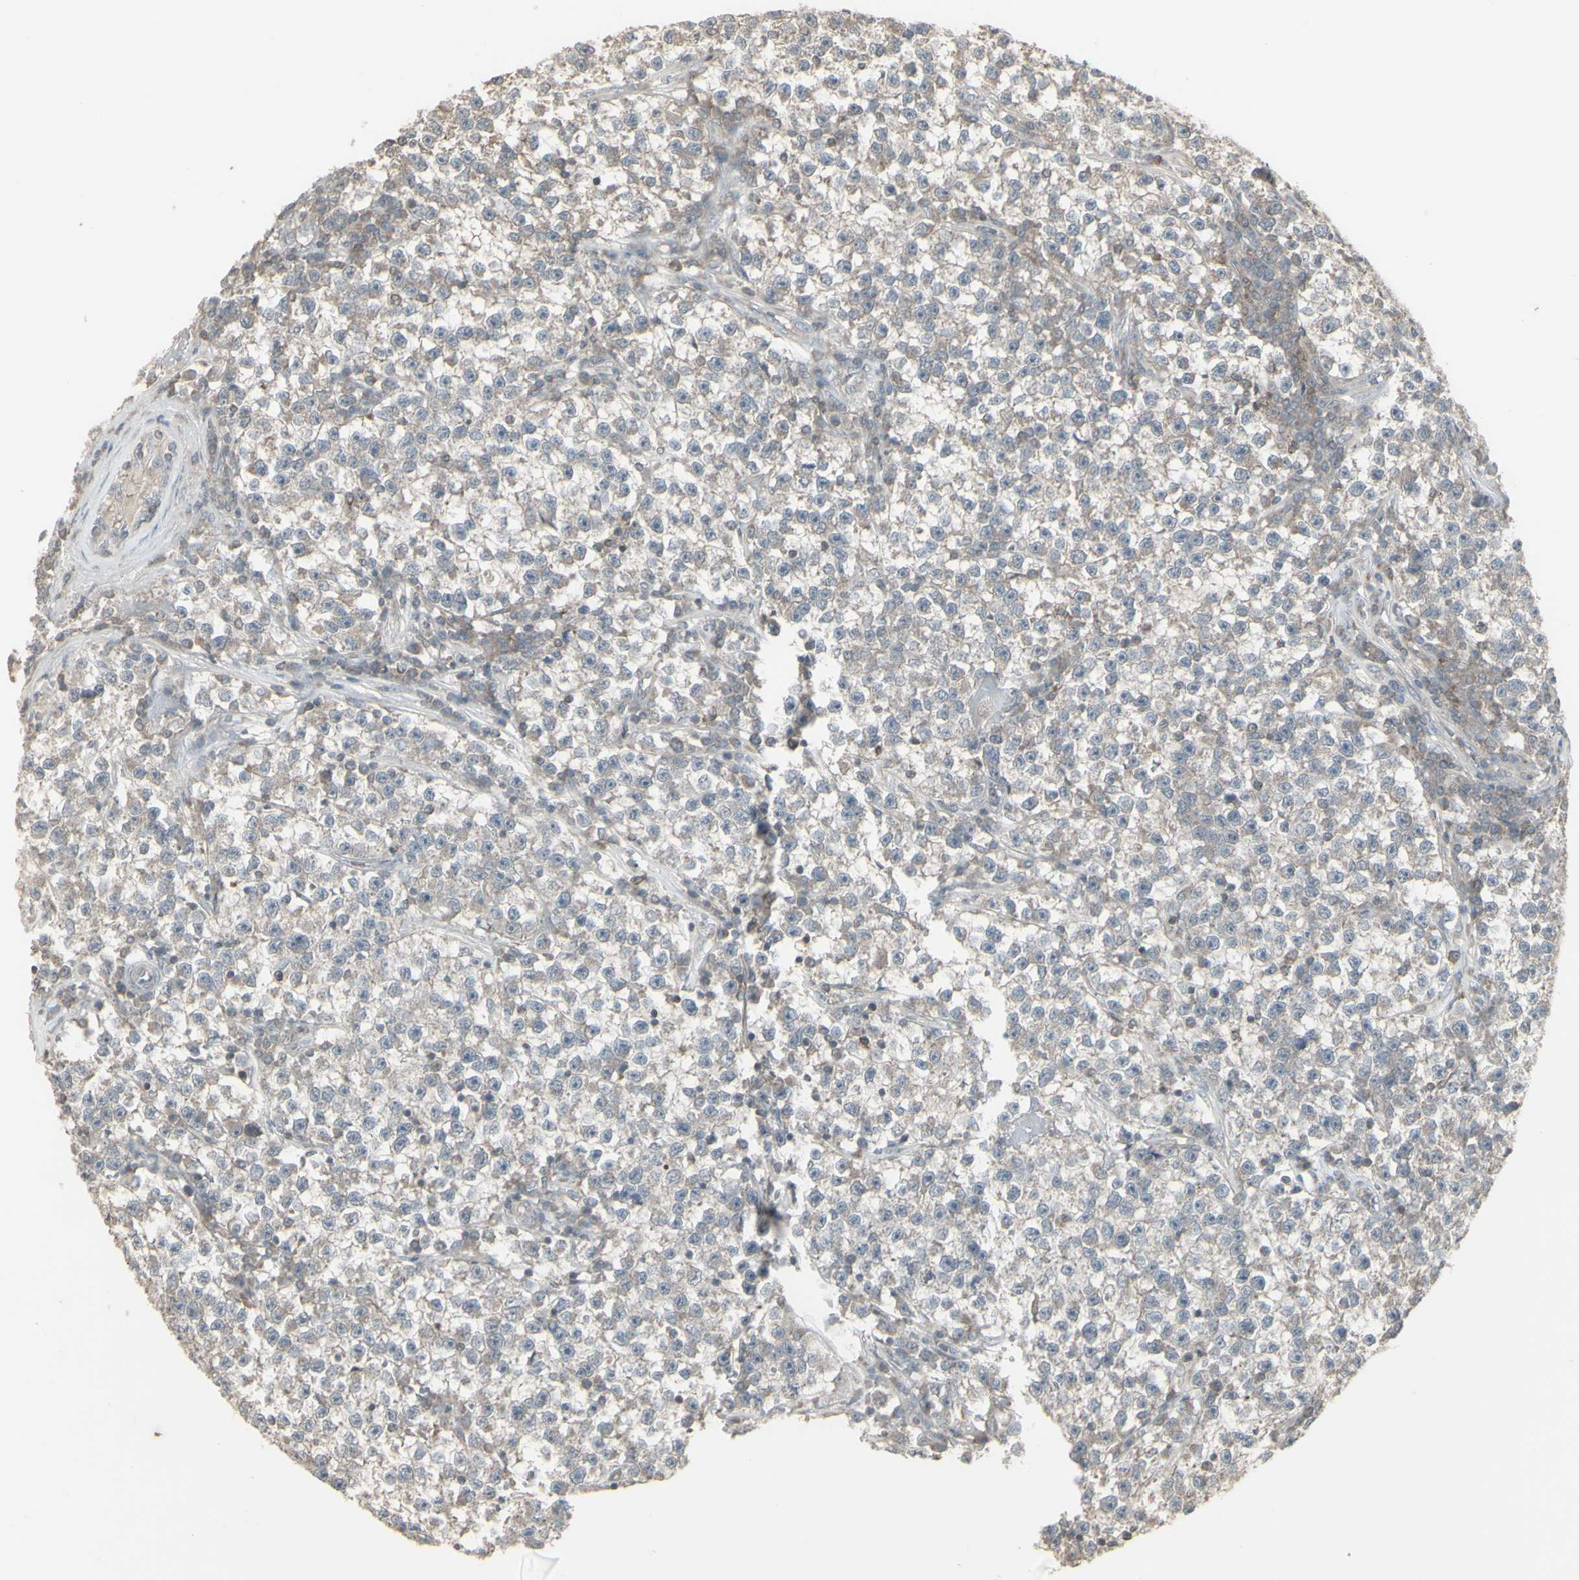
{"staining": {"intensity": "weak", "quantity": "25%-75%", "location": "cytoplasmic/membranous"}, "tissue": "testis cancer", "cell_type": "Tumor cells", "image_type": "cancer", "snomed": [{"axis": "morphology", "description": "Seminoma, NOS"}, {"axis": "topography", "description": "Testis"}], "caption": "Protein expression analysis of testis cancer (seminoma) demonstrates weak cytoplasmic/membranous expression in approximately 25%-75% of tumor cells.", "gene": "CSK", "patient": {"sex": "male", "age": 22}}